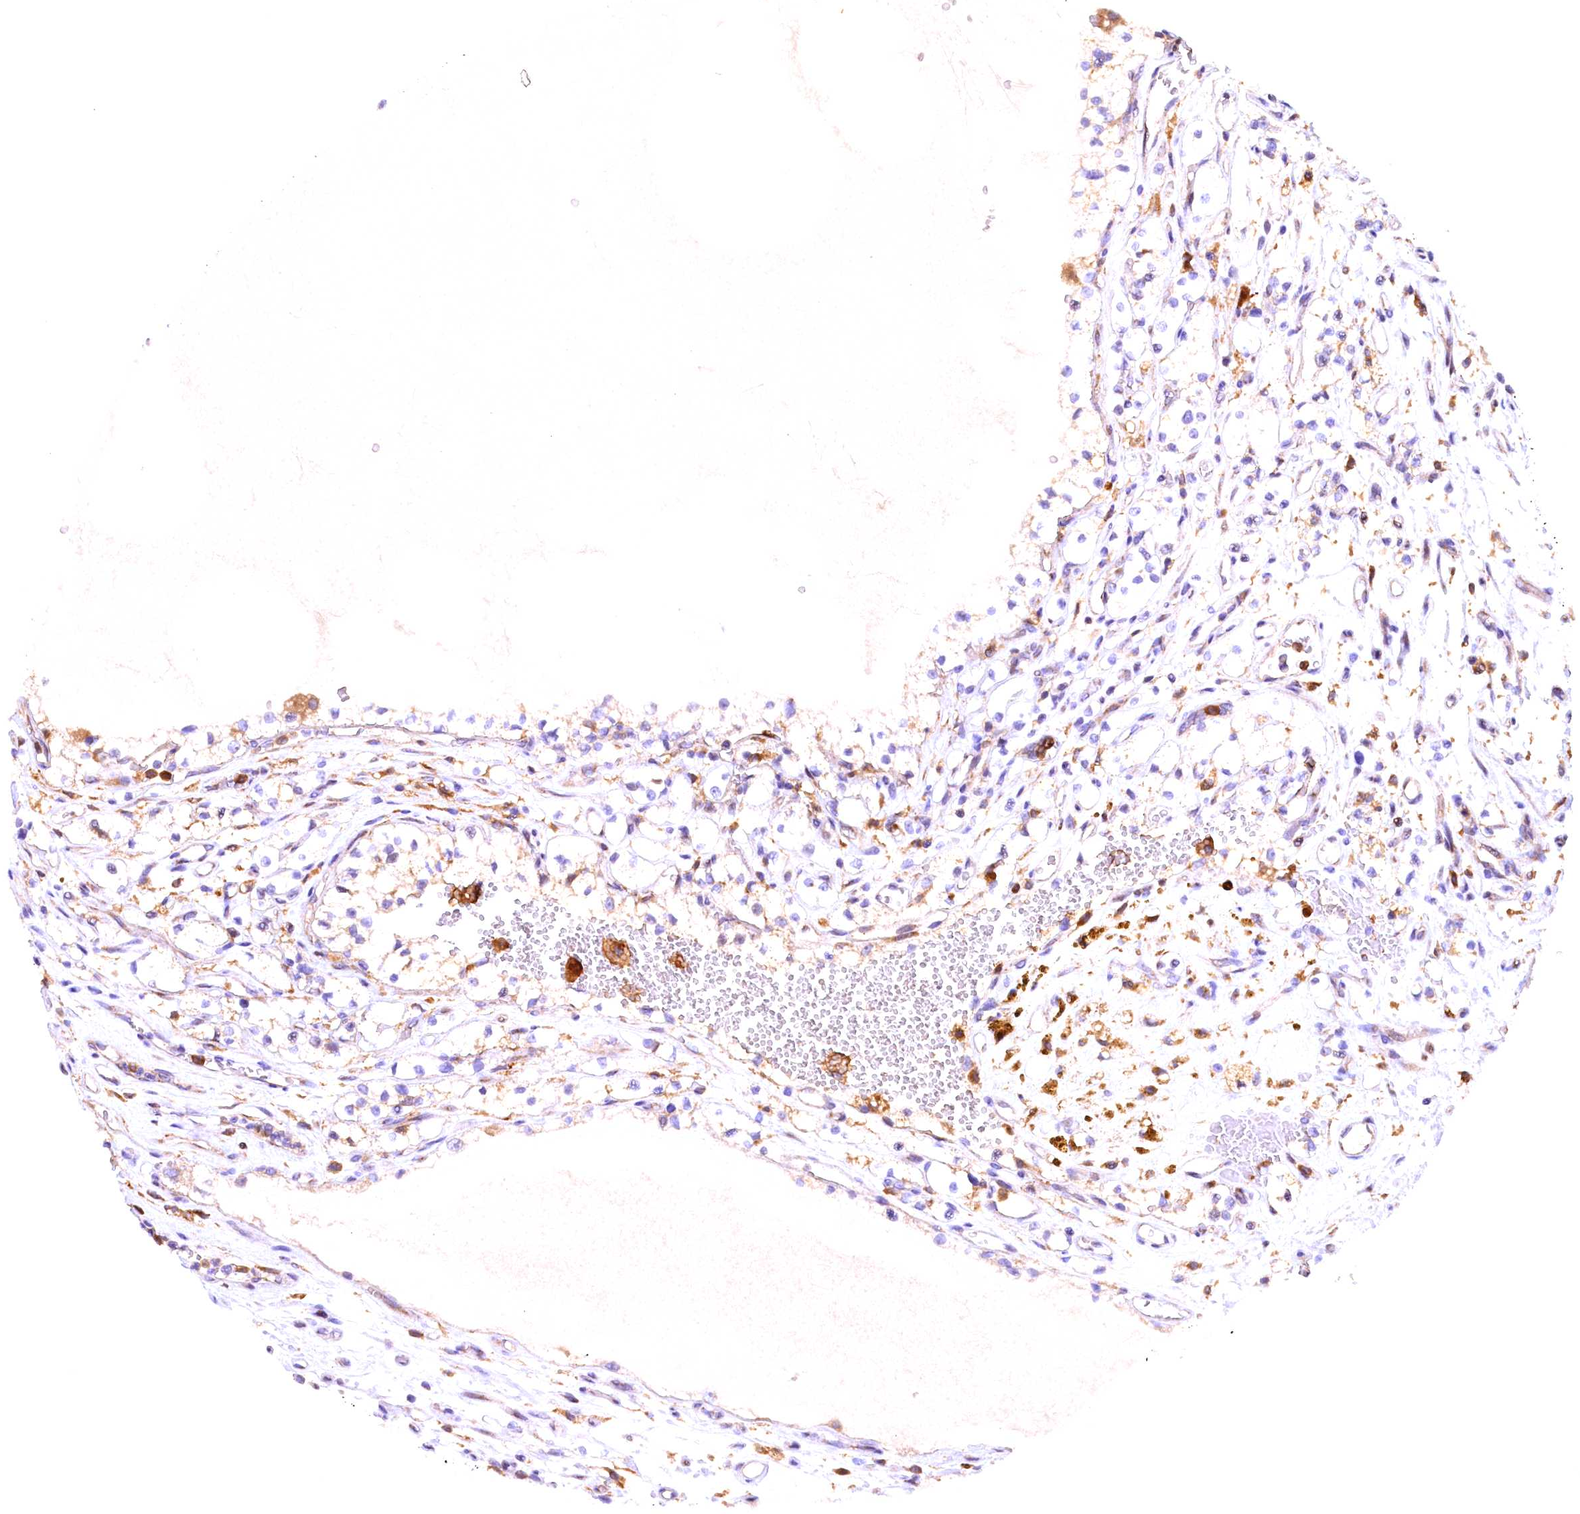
{"staining": {"intensity": "moderate", "quantity": "<25%", "location": "cytoplasmic/membranous"}, "tissue": "renal cancer", "cell_type": "Tumor cells", "image_type": "cancer", "snomed": [{"axis": "morphology", "description": "Adenocarcinoma, NOS"}, {"axis": "topography", "description": "Kidney"}], "caption": "Immunohistochemistry photomicrograph of neoplastic tissue: renal cancer (adenocarcinoma) stained using immunohistochemistry (IHC) displays low levels of moderate protein expression localized specifically in the cytoplasmic/membranous of tumor cells, appearing as a cytoplasmic/membranous brown color.", "gene": "NAIP", "patient": {"sex": "female", "age": 69}}